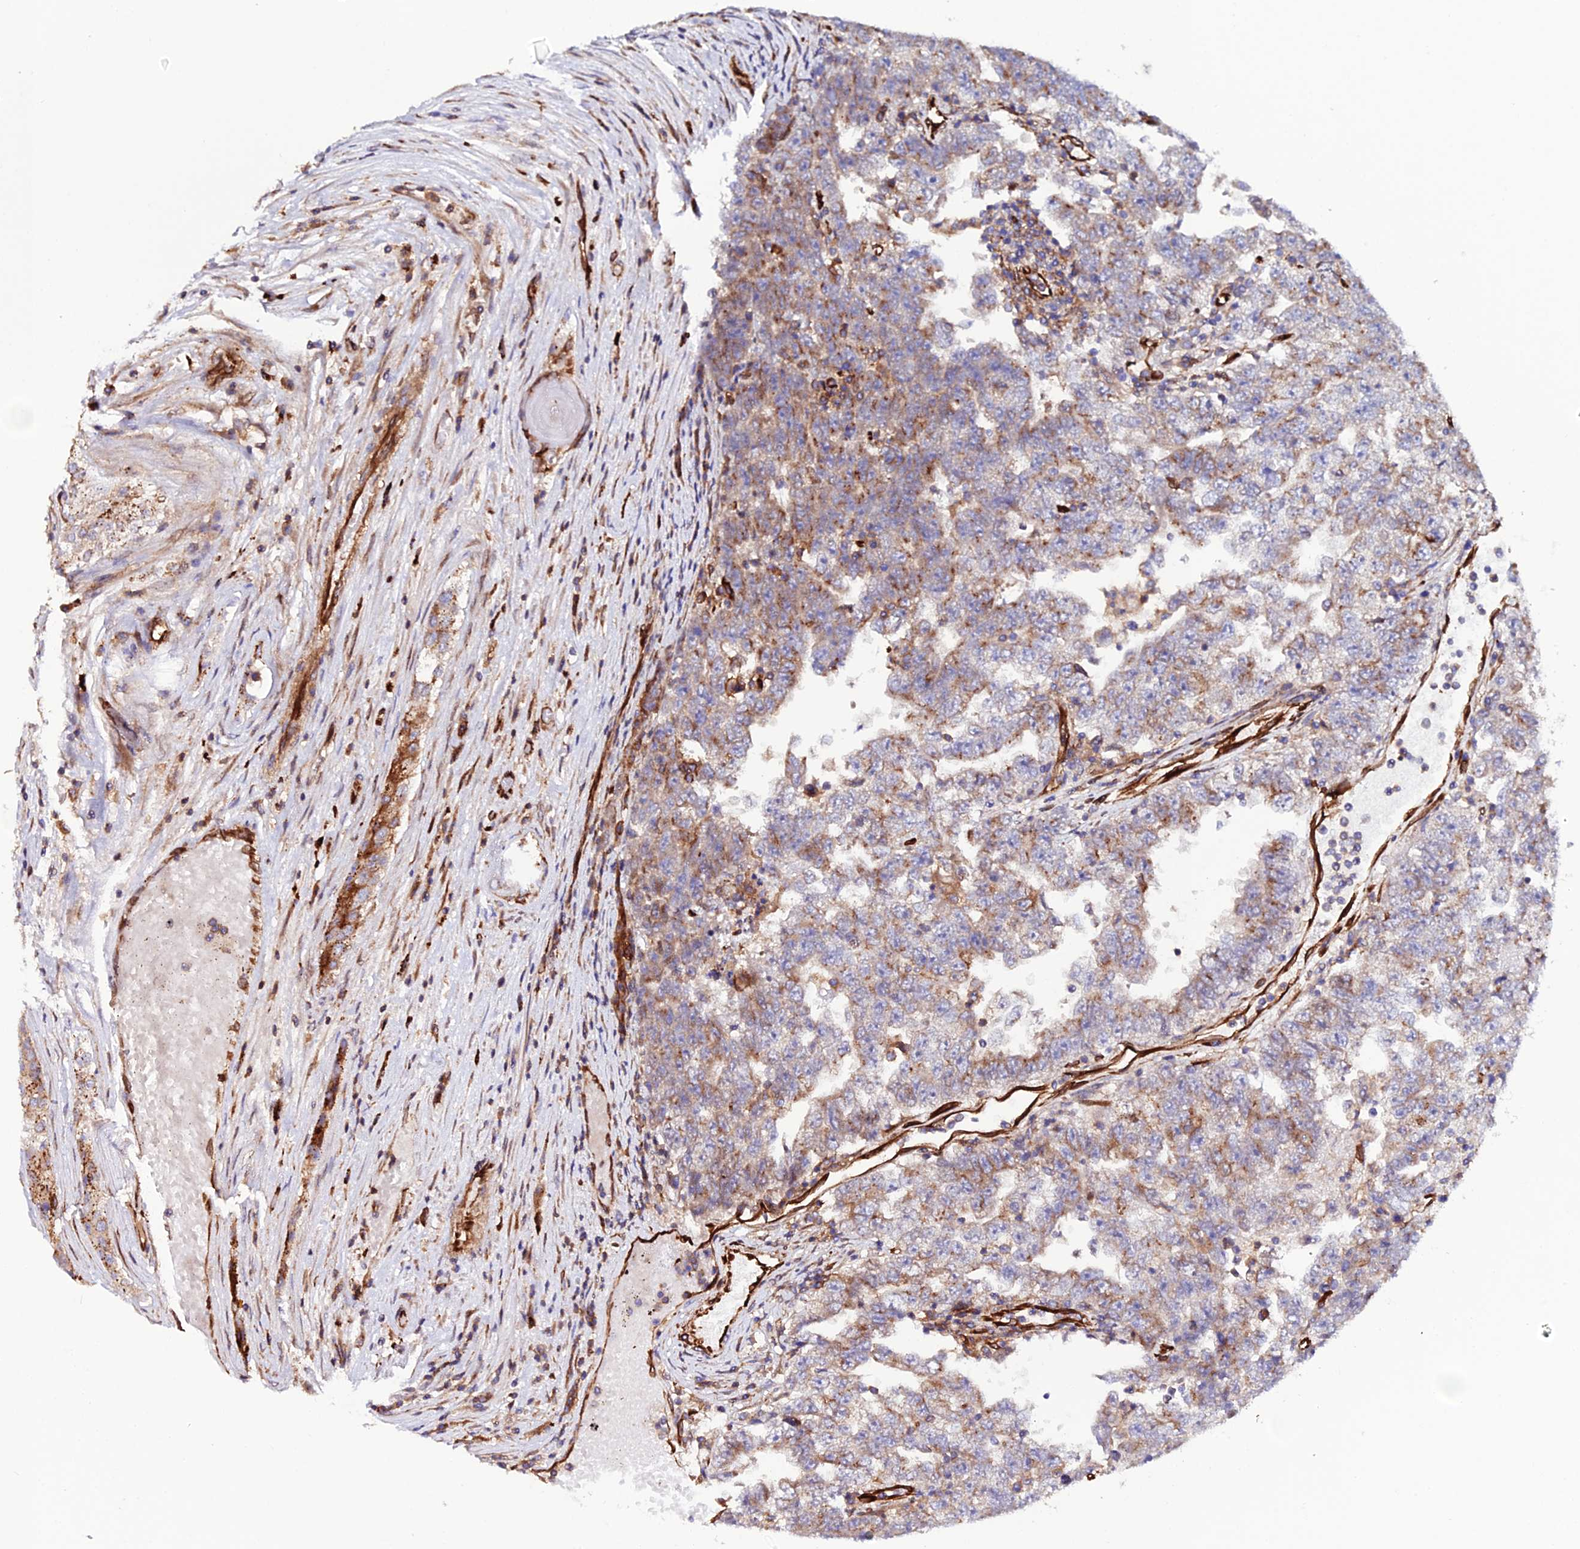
{"staining": {"intensity": "weak", "quantity": "25%-75%", "location": "cytoplasmic/membranous"}, "tissue": "testis cancer", "cell_type": "Tumor cells", "image_type": "cancer", "snomed": [{"axis": "morphology", "description": "Carcinoma, Embryonal, NOS"}, {"axis": "topography", "description": "Testis"}], "caption": "Testis cancer stained with DAB immunohistochemistry (IHC) displays low levels of weak cytoplasmic/membranous staining in approximately 25%-75% of tumor cells.", "gene": "TRPV2", "patient": {"sex": "male", "age": 25}}